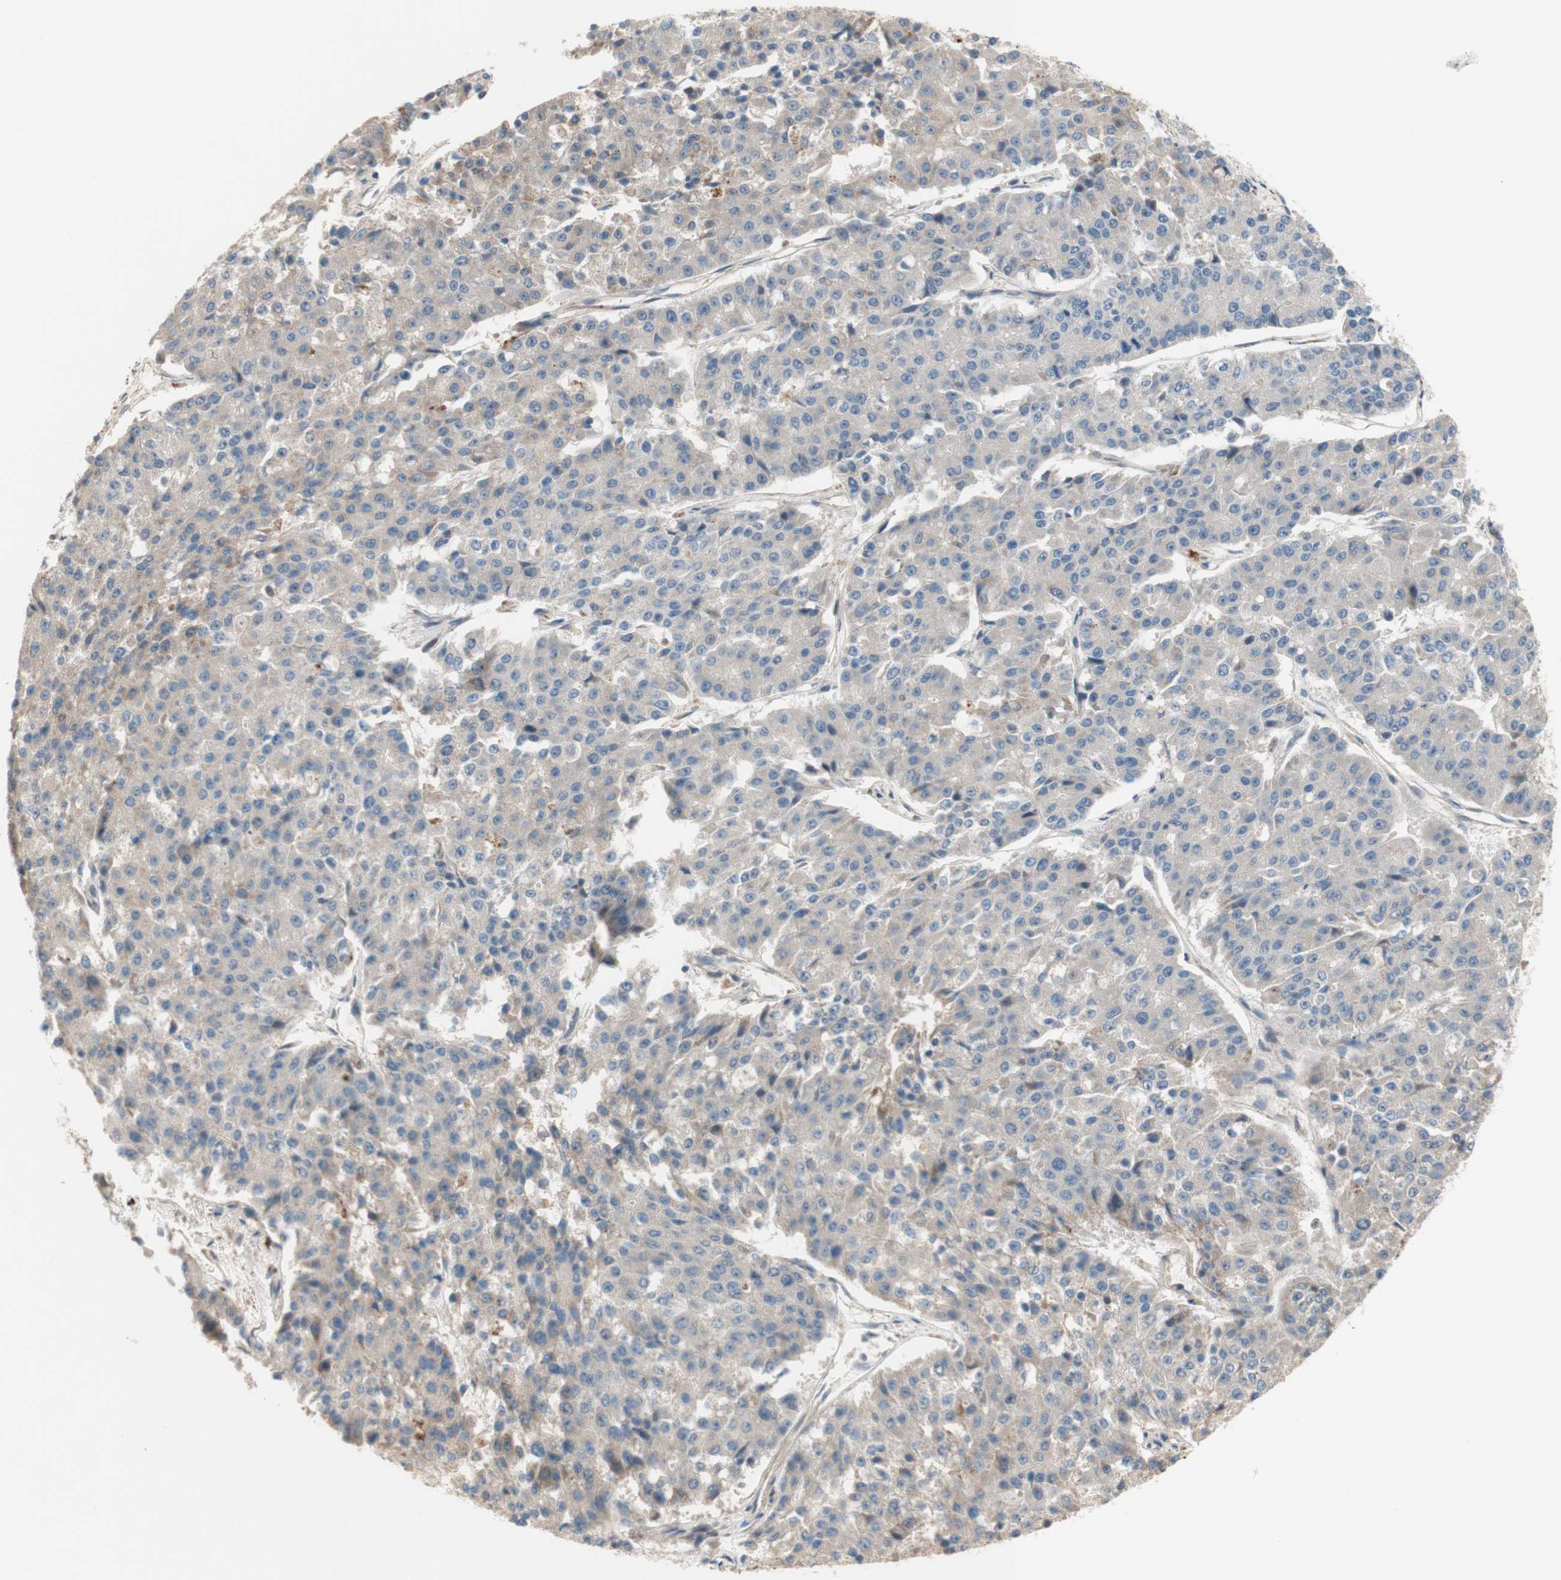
{"staining": {"intensity": "weak", "quantity": ">75%", "location": "cytoplasmic/membranous"}, "tissue": "pancreatic cancer", "cell_type": "Tumor cells", "image_type": "cancer", "snomed": [{"axis": "morphology", "description": "Adenocarcinoma, NOS"}, {"axis": "topography", "description": "Pancreas"}], "caption": "This image displays immunohistochemistry (IHC) staining of human pancreatic cancer, with low weak cytoplasmic/membranous expression in about >75% of tumor cells.", "gene": "PTPN21", "patient": {"sex": "male", "age": 50}}